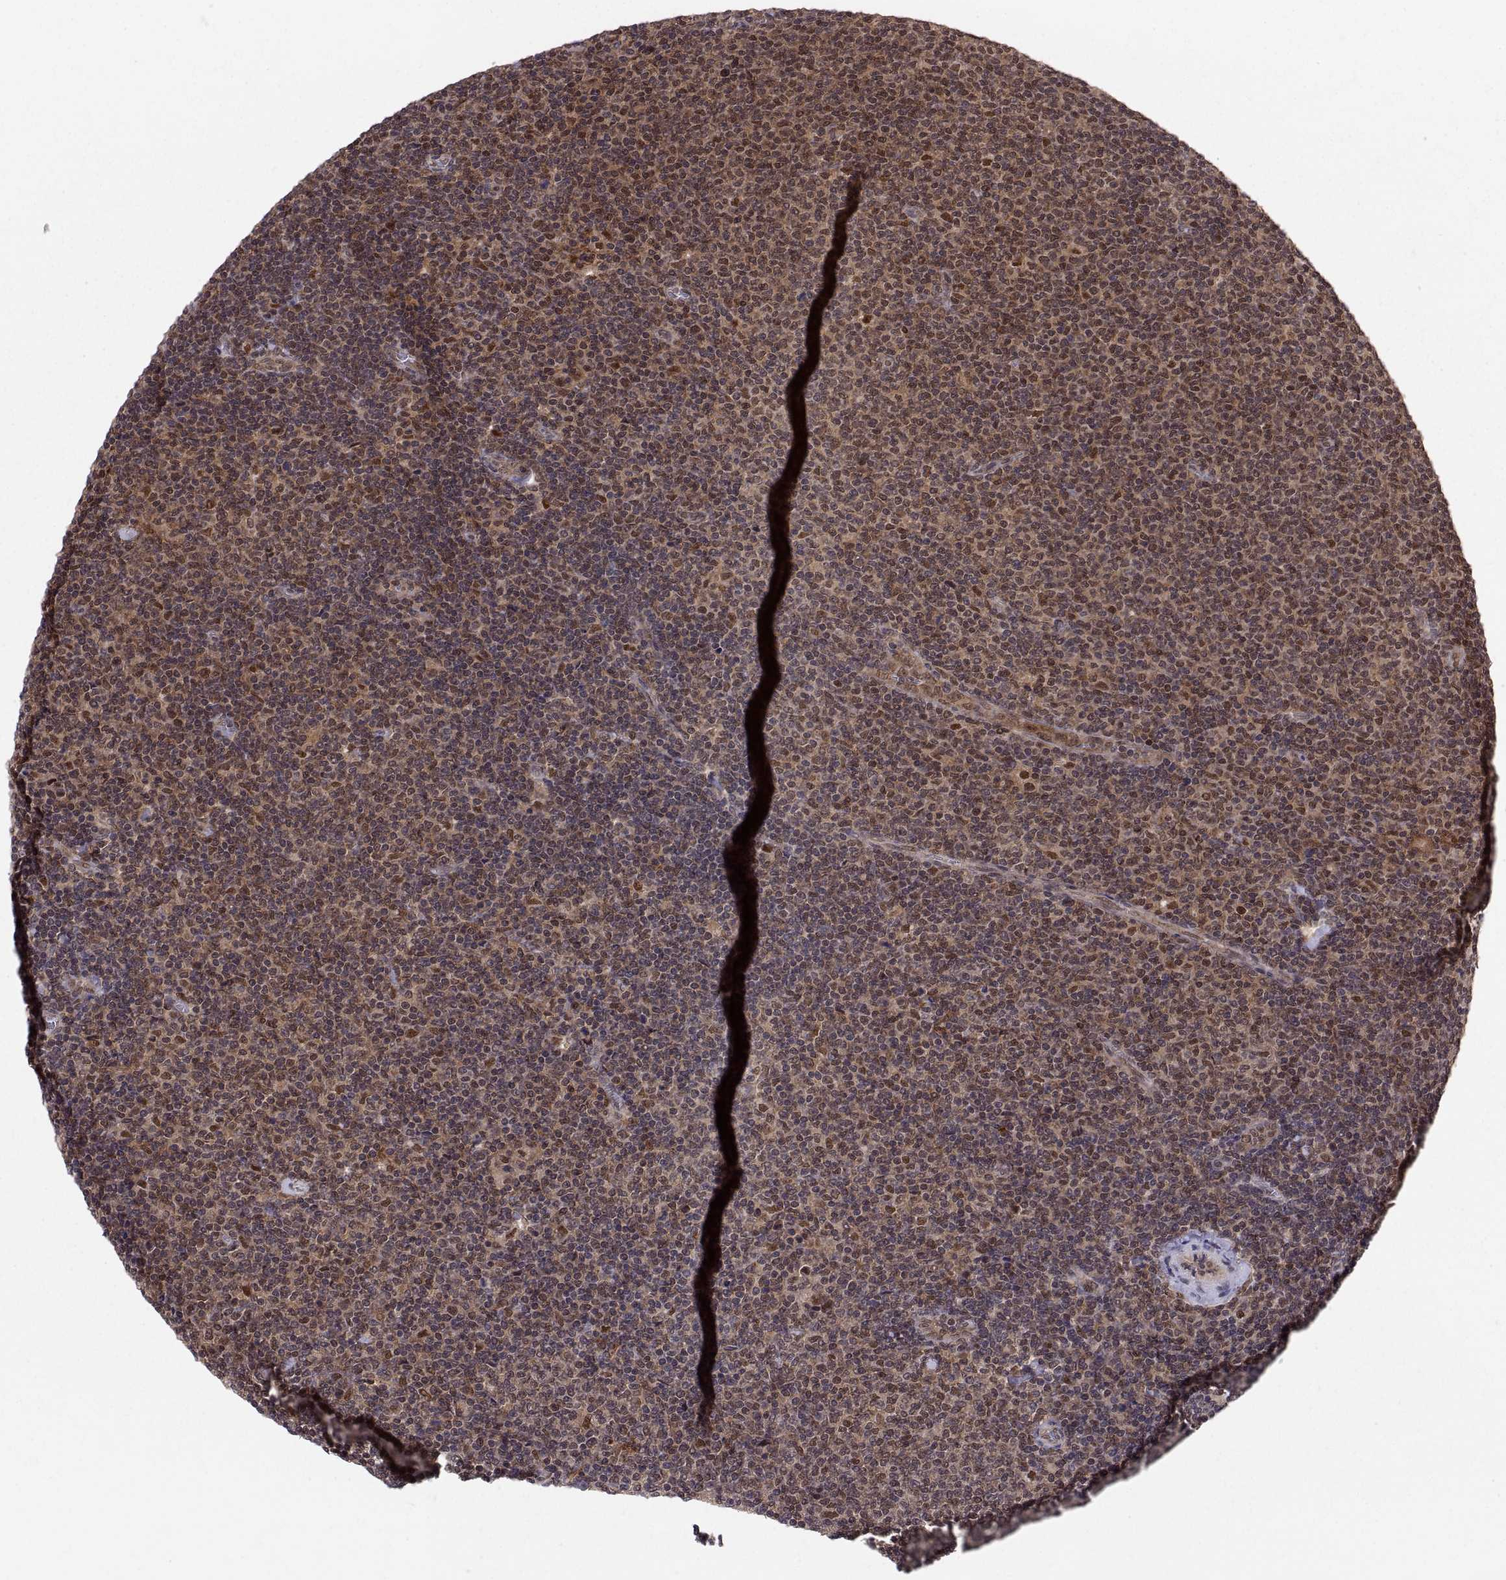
{"staining": {"intensity": "moderate", "quantity": ">75%", "location": "cytoplasmic/membranous,nuclear"}, "tissue": "lymphoma", "cell_type": "Tumor cells", "image_type": "cancer", "snomed": [{"axis": "morphology", "description": "Malignant lymphoma, non-Hodgkin's type, Low grade"}, {"axis": "topography", "description": "Lymph node"}], "caption": "Protein staining displays moderate cytoplasmic/membranous and nuclear expression in about >75% of tumor cells in lymphoma. (Brightfield microscopy of DAB IHC at high magnification).", "gene": "PSMC2", "patient": {"sex": "male", "age": 52}}